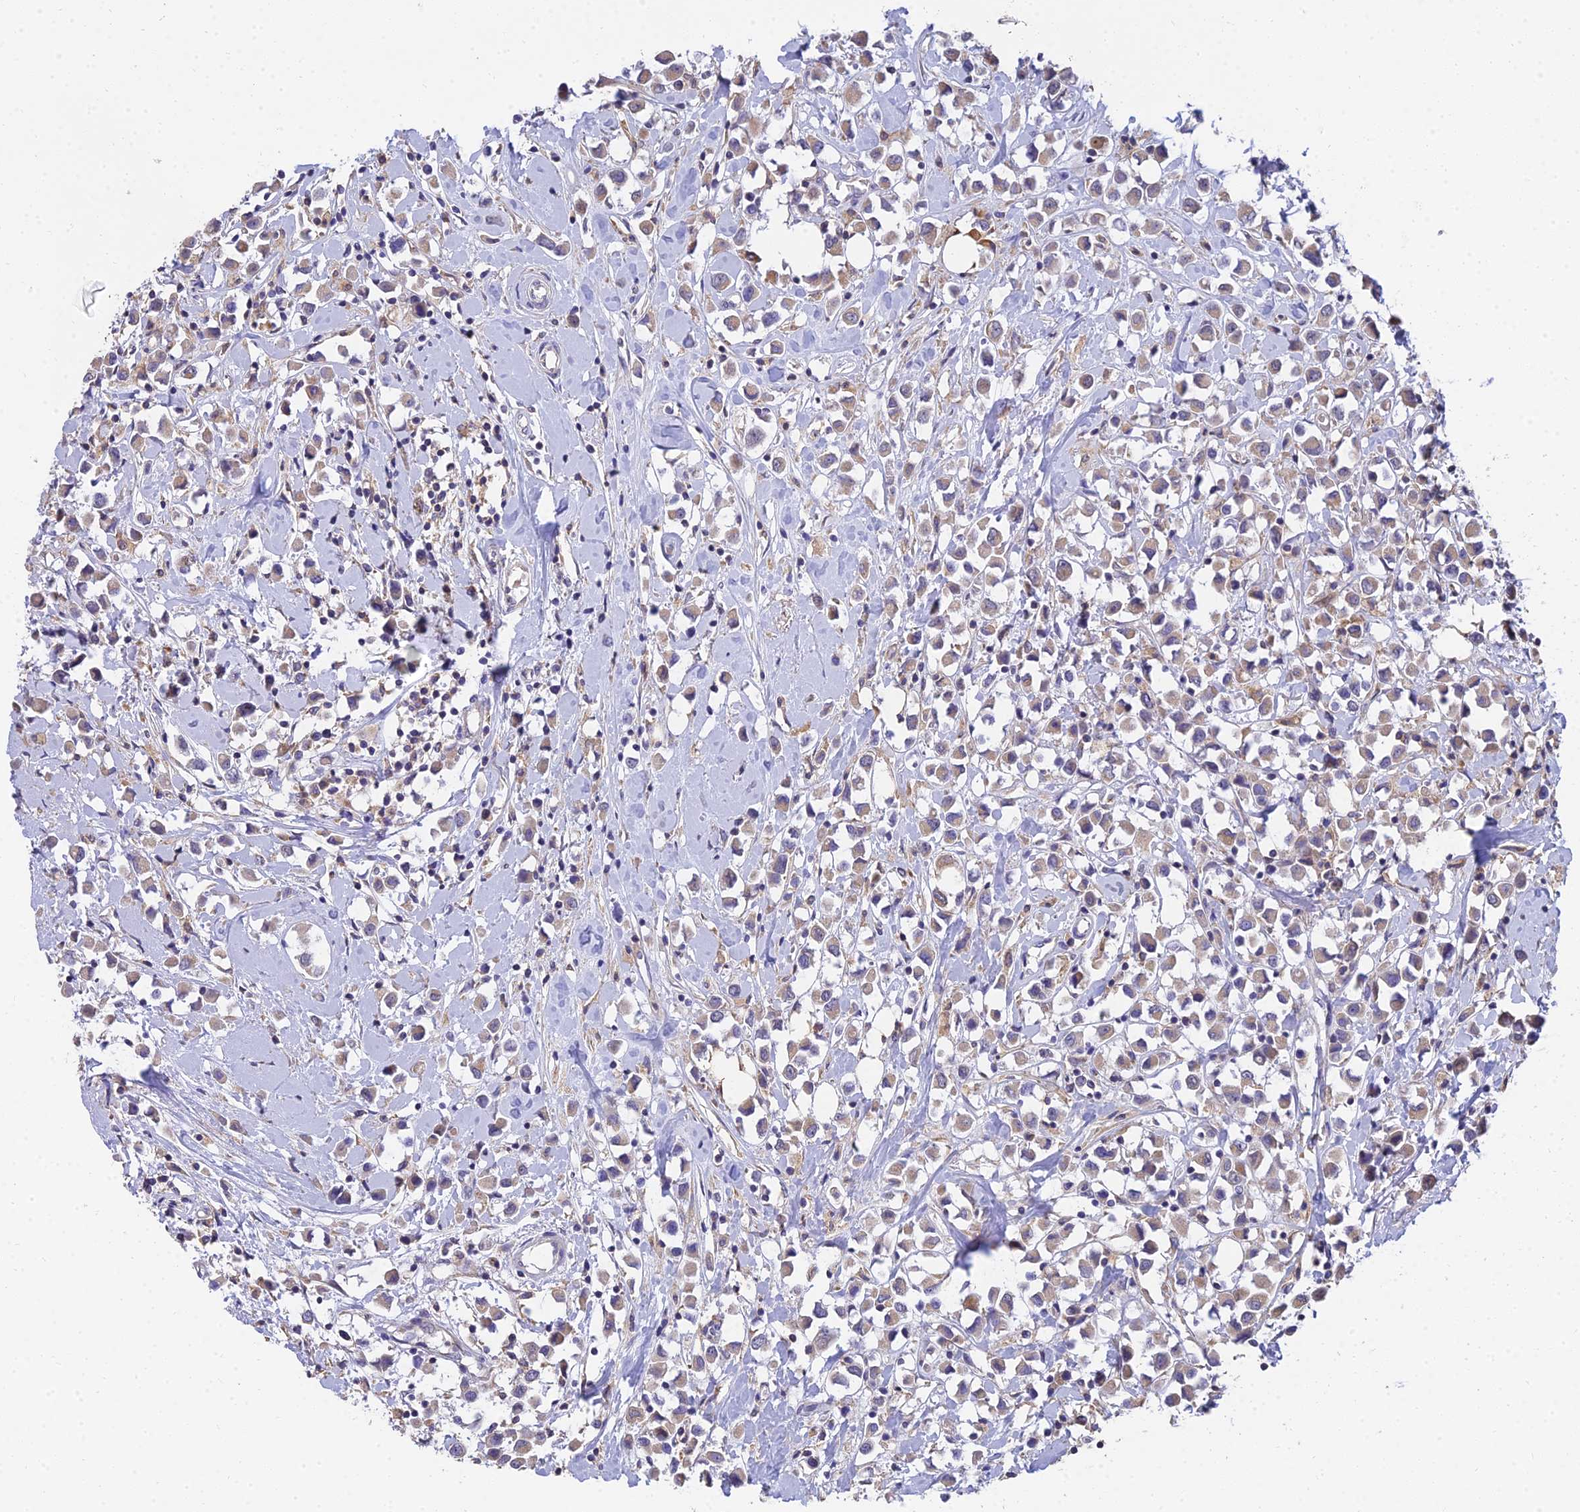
{"staining": {"intensity": "weak", "quantity": ">75%", "location": "cytoplasmic/membranous"}, "tissue": "breast cancer", "cell_type": "Tumor cells", "image_type": "cancer", "snomed": [{"axis": "morphology", "description": "Duct carcinoma"}, {"axis": "topography", "description": "Breast"}], "caption": "Breast cancer tissue demonstrates weak cytoplasmic/membranous staining in approximately >75% of tumor cells, visualized by immunohistochemistry. (Brightfield microscopy of DAB IHC at high magnification).", "gene": "ARL8B", "patient": {"sex": "female", "age": 61}}